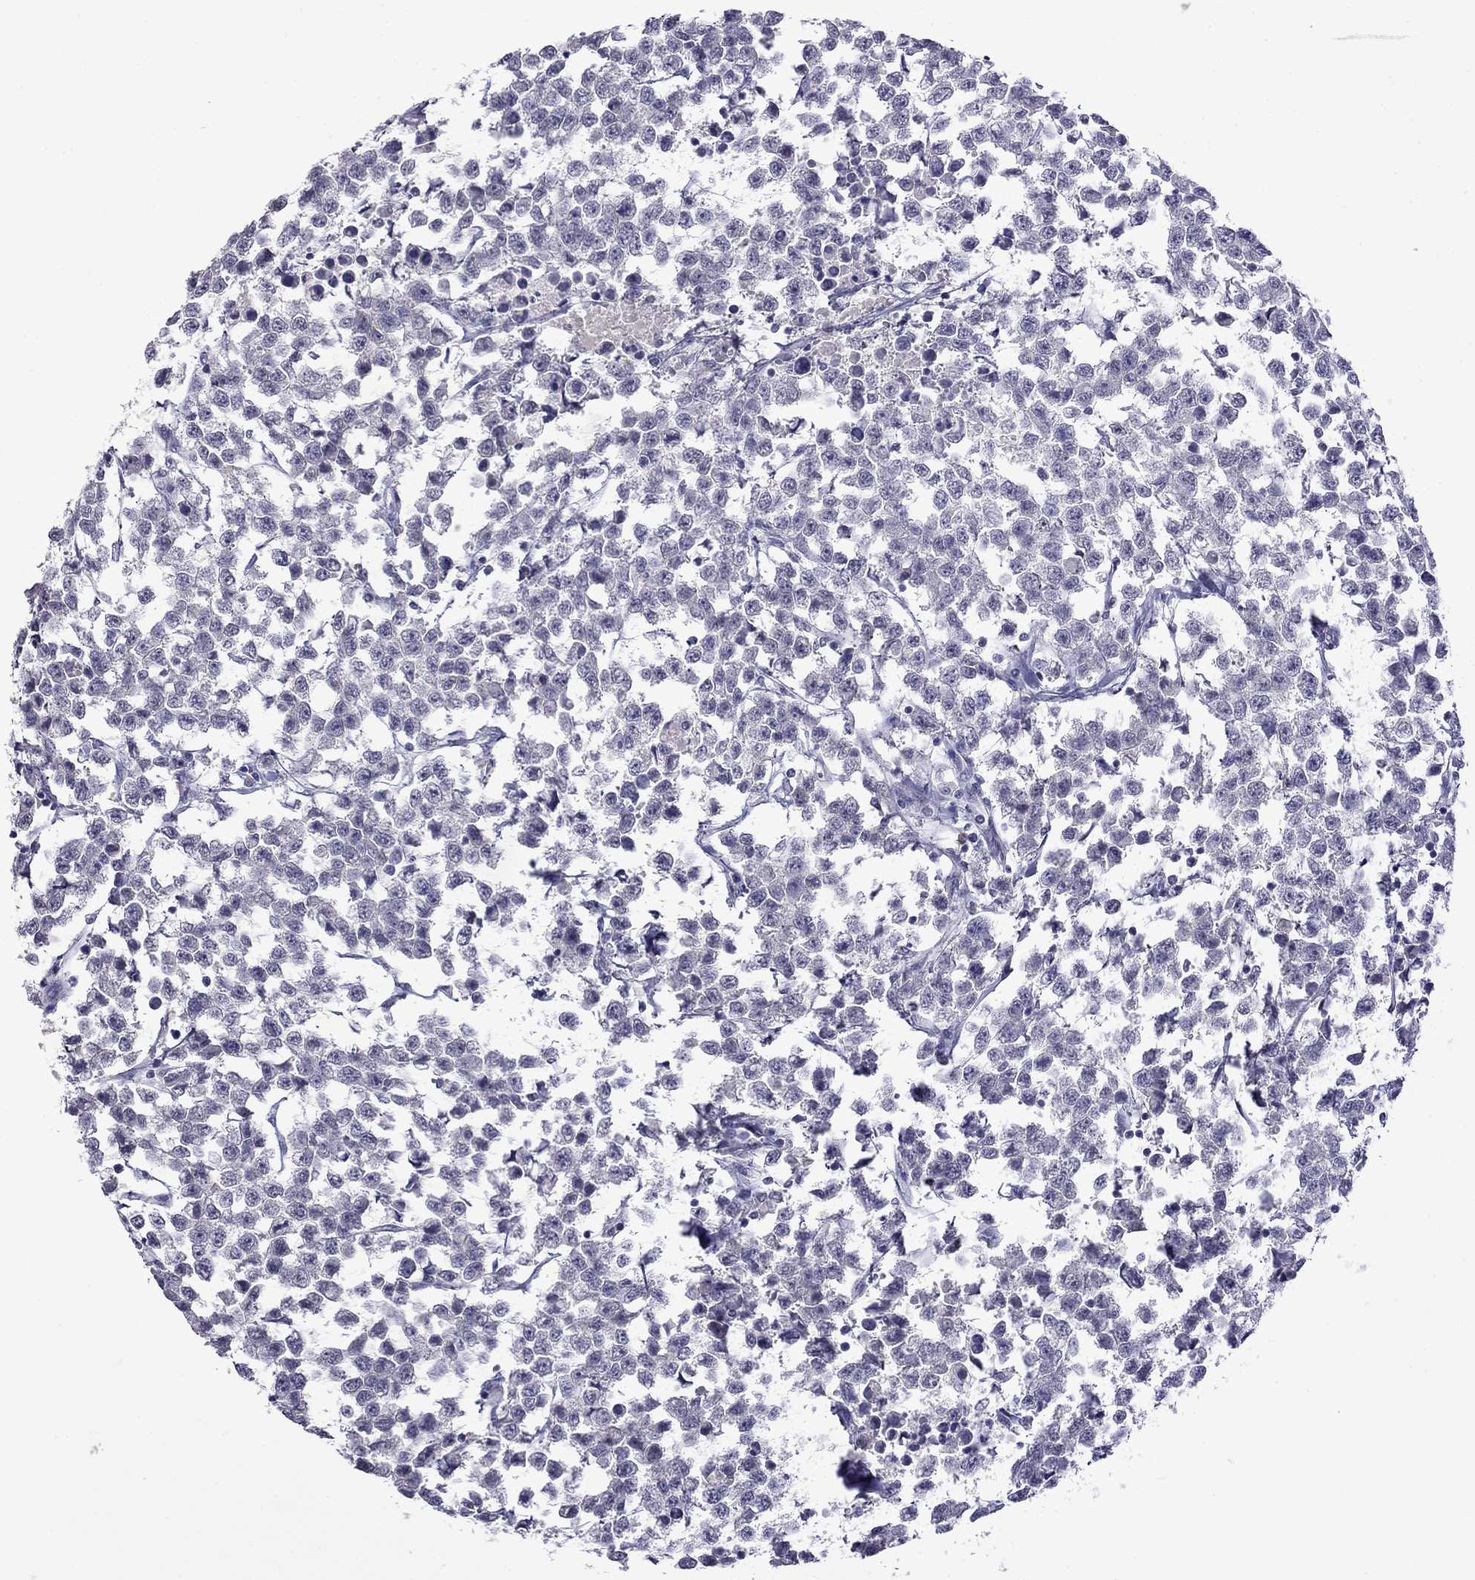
{"staining": {"intensity": "negative", "quantity": "none", "location": "none"}, "tissue": "testis cancer", "cell_type": "Tumor cells", "image_type": "cancer", "snomed": [{"axis": "morphology", "description": "Seminoma, NOS"}, {"axis": "topography", "description": "Testis"}], "caption": "Tumor cells are negative for protein expression in human testis seminoma.", "gene": "STAR", "patient": {"sex": "male", "age": 59}}